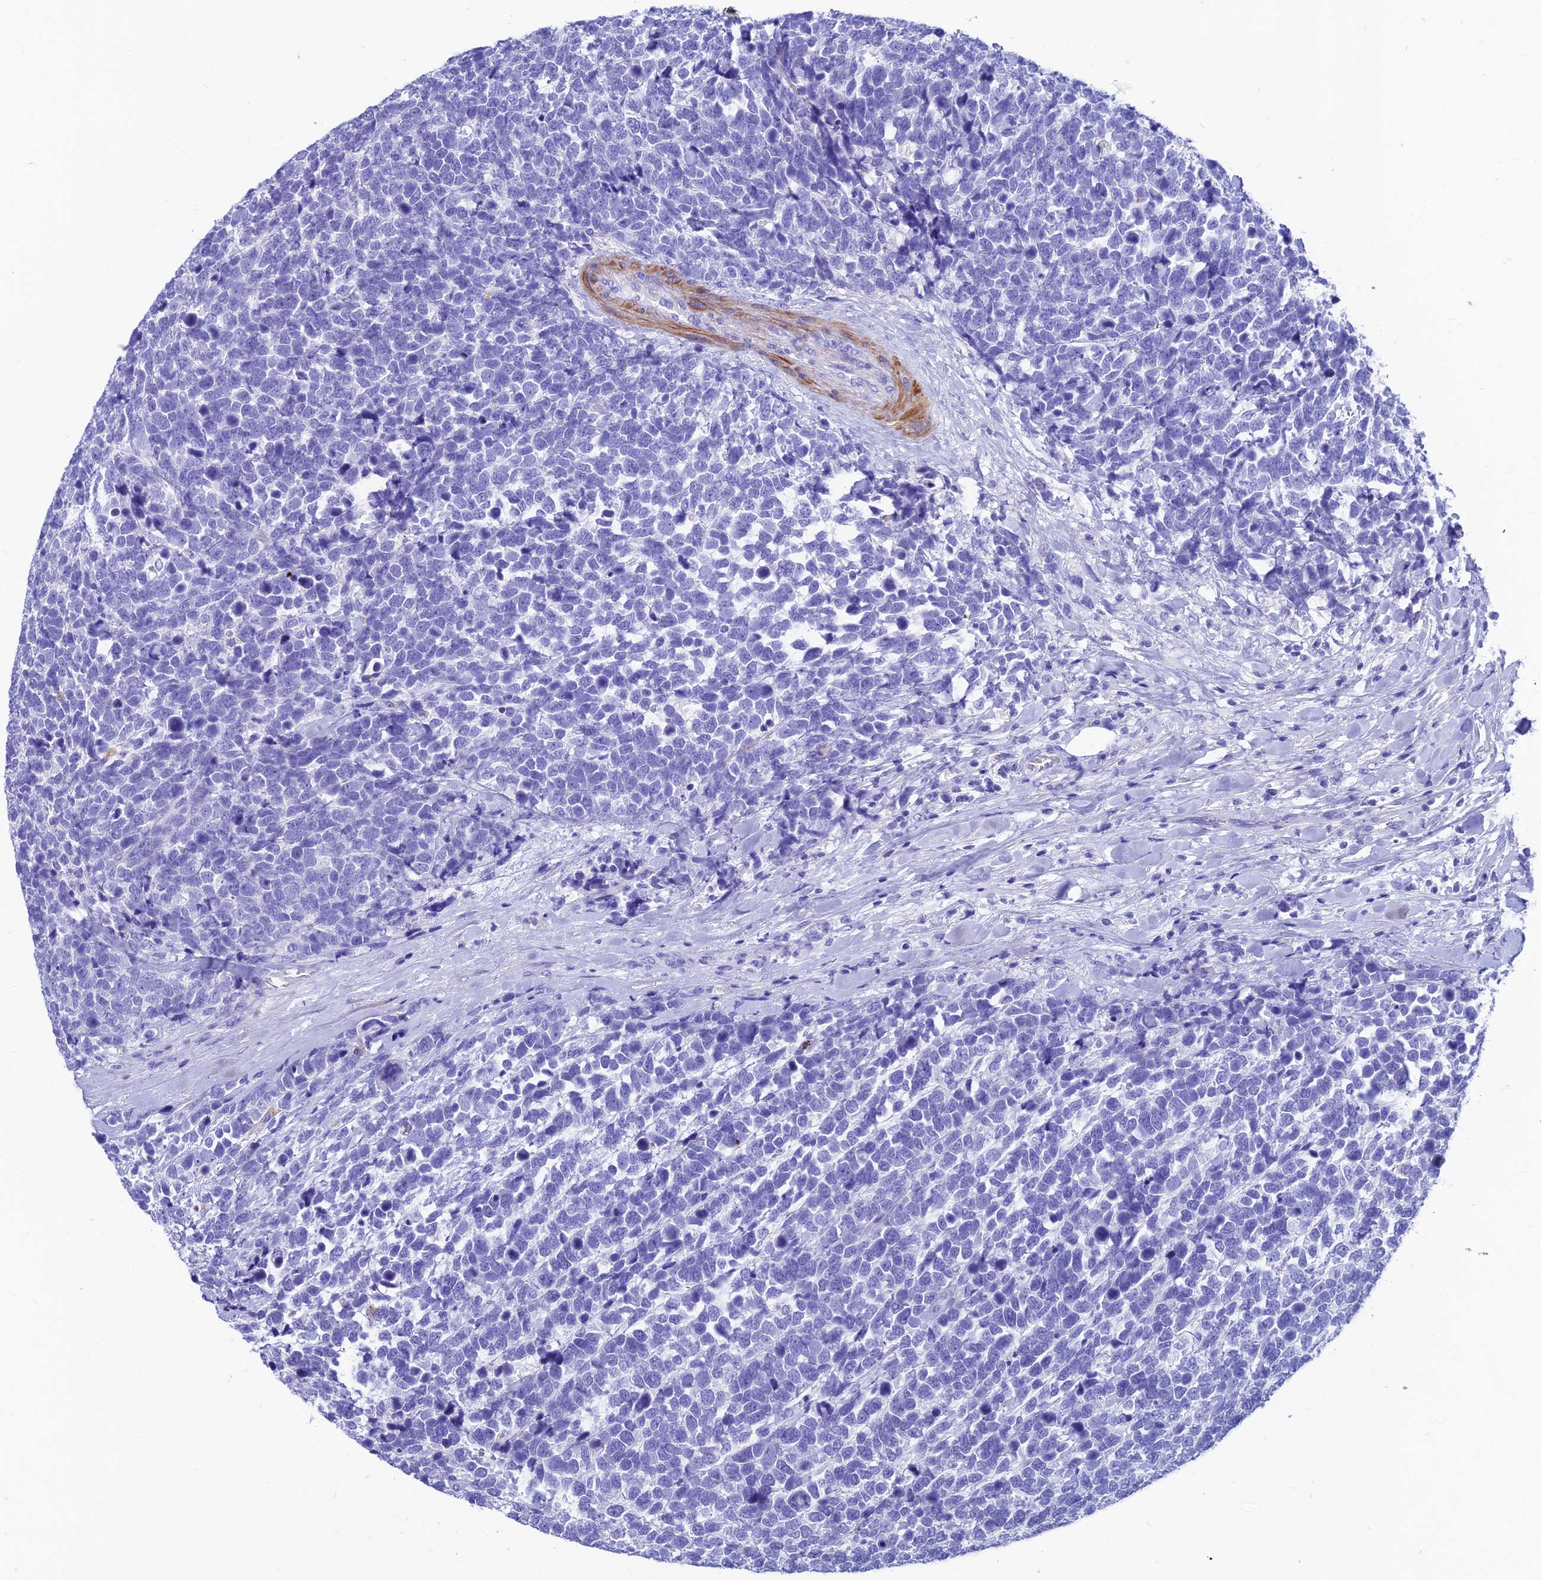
{"staining": {"intensity": "negative", "quantity": "none", "location": "none"}, "tissue": "urothelial cancer", "cell_type": "Tumor cells", "image_type": "cancer", "snomed": [{"axis": "morphology", "description": "Urothelial carcinoma, High grade"}, {"axis": "topography", "description": "Urinary bladder"}], "caption": "Immunohistochemistry histopathology image of neoplastic tissue: urothelial cancer stained with DAB demonstrates no significant protein expression in tumor cells. (DAB (3,3'-diaminobenzidine) immunohistochemistry (IHC) with hematoxylin counter stain).", "gene": "GNG11", "patient": {"sex": "female", "age": 82}}